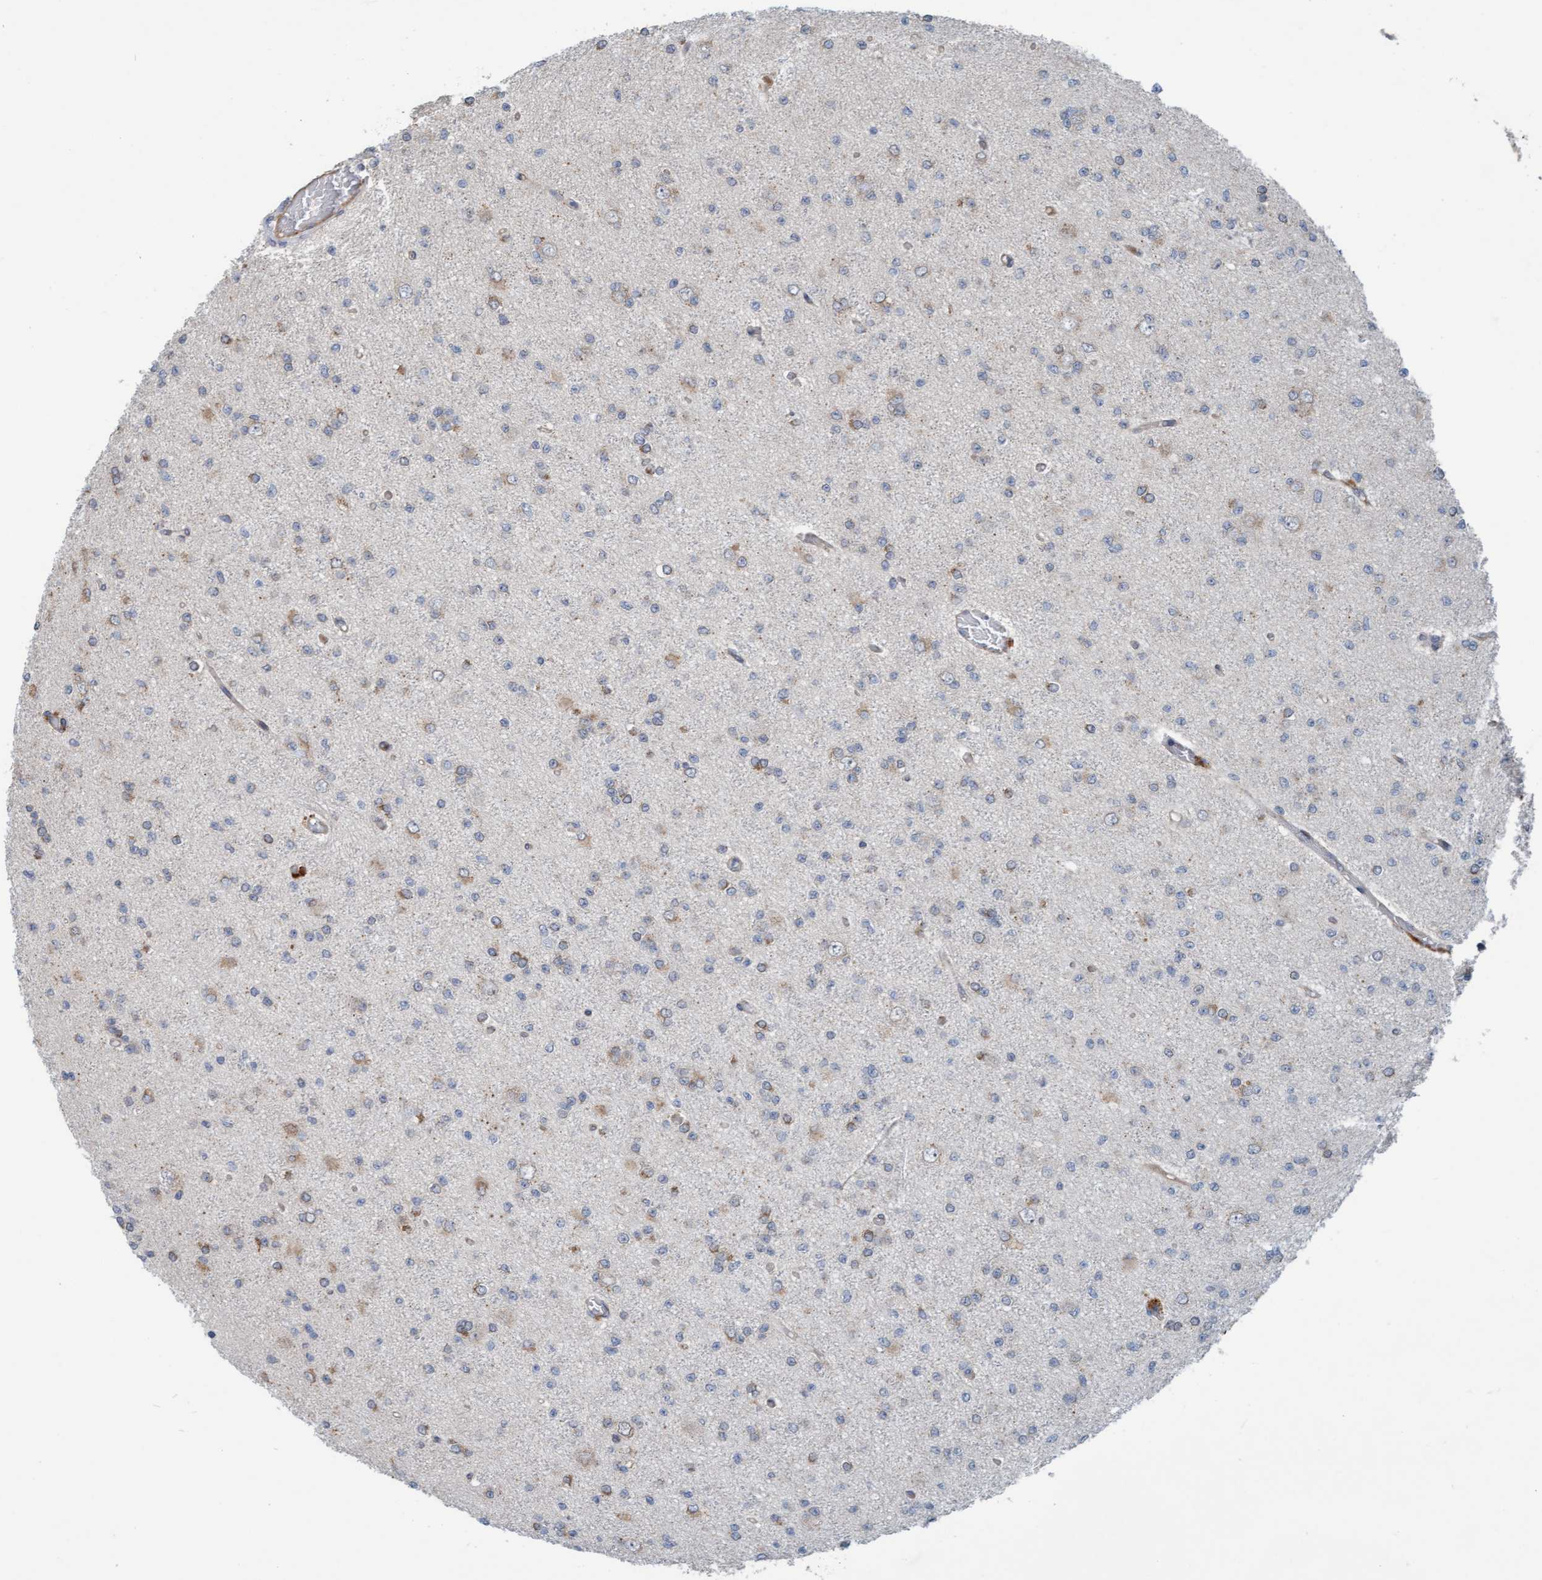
{"staining": {"intensity": "weak", "quantity": "<25%", "location": "cytoplasmic/membranous"}, "tissue": "glioma", "cell_type": "Tumor cells", "image_type": "cancer", "snomed": [{"axis": "morphology", "description": "Glioma, malignant, Low grade"}, {"axis": "topography", "description": "Brain"}], "caption": "High magnification brightfield microscopy of glioma stained with DAB (brown) and counterstained with hematoxylin (blue): tumor cells show no significant positivity.", "gene": "ZNF566", "patient": {"sex": "female", "age": 22}}